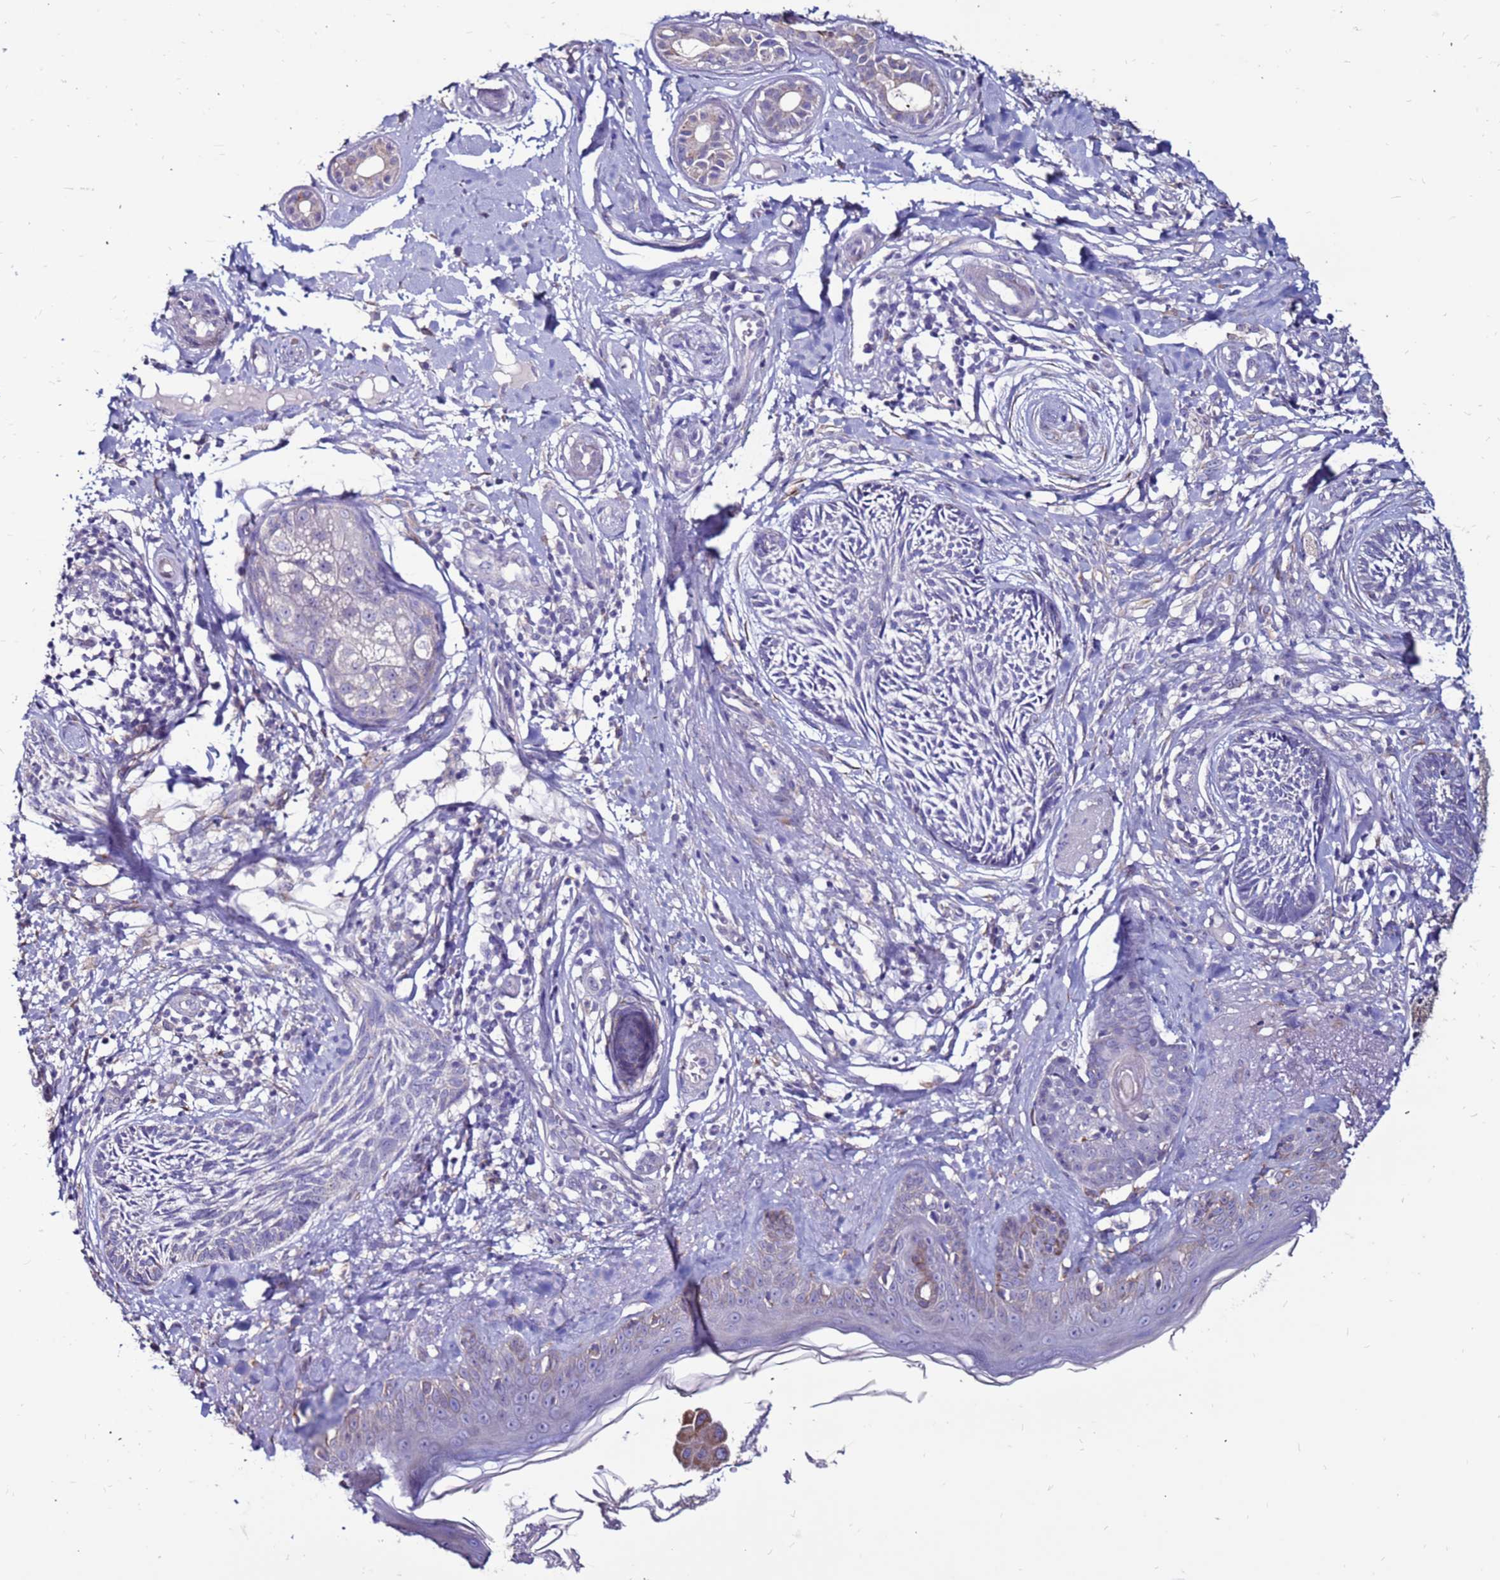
{"staining": {"intensity": "negative", "quantity": "none", "location": "none"}, "tissue": "skin cancer", "cell_type": "Tumor cells", "image_type": "cancer", "snomed": [{"axis": "morphology", "description": "Squamous cell carcinoma, NOS"}, {"axis": "topography", "description": "Skin"}], "caption": "High power microscopy micrograph of an IHC micrograph of squamous cell carcinoma (skin), revealing no significant positivity in tumor cells.", "gene": "SLC44A3", "patient": {"sex": "male", "age": 82}}